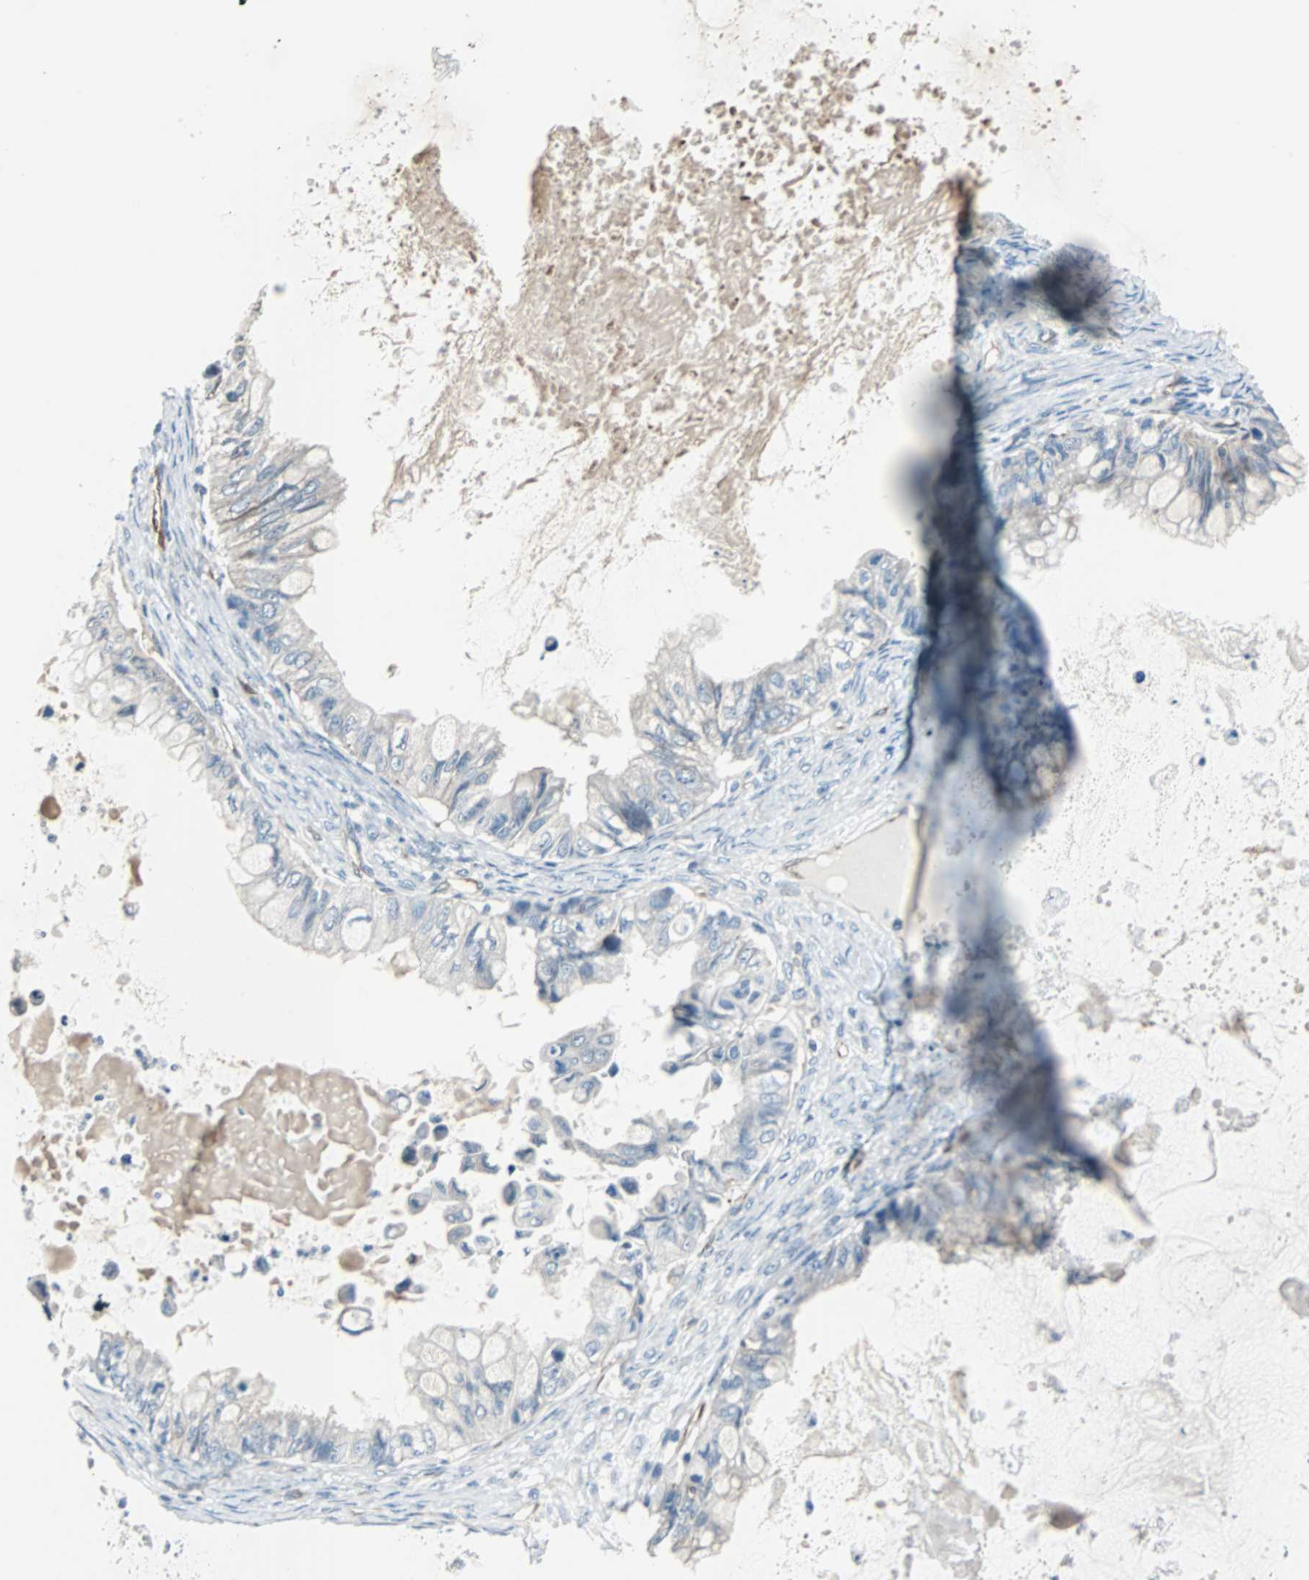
{"staining": {"intensity": "weak", "quantity": "25%-75%", "location": "cytoplasmic/membranous"}, "tissue": "ovarian cancer", "cell_type": "Tumor cells", "image_type": "cancer", "snomed": [{"axis": "morphology", "description": "Cystadenocarcinoma, mucinous, NOS"}, {"axis": "topography", "description": "Ovary"}], "caption": "Mucinous cystadenocarcinoma (ovarian) was stained to show a protein in brown. There is low levels of weak cytoplasmic/membranous staining in about 25%-75% of tumor cells. (DAB IHC, brown staining for protein, blue staining for nuclei).", "gene": "SWAP70", "patient": {"sex": "female", "age": 80}}